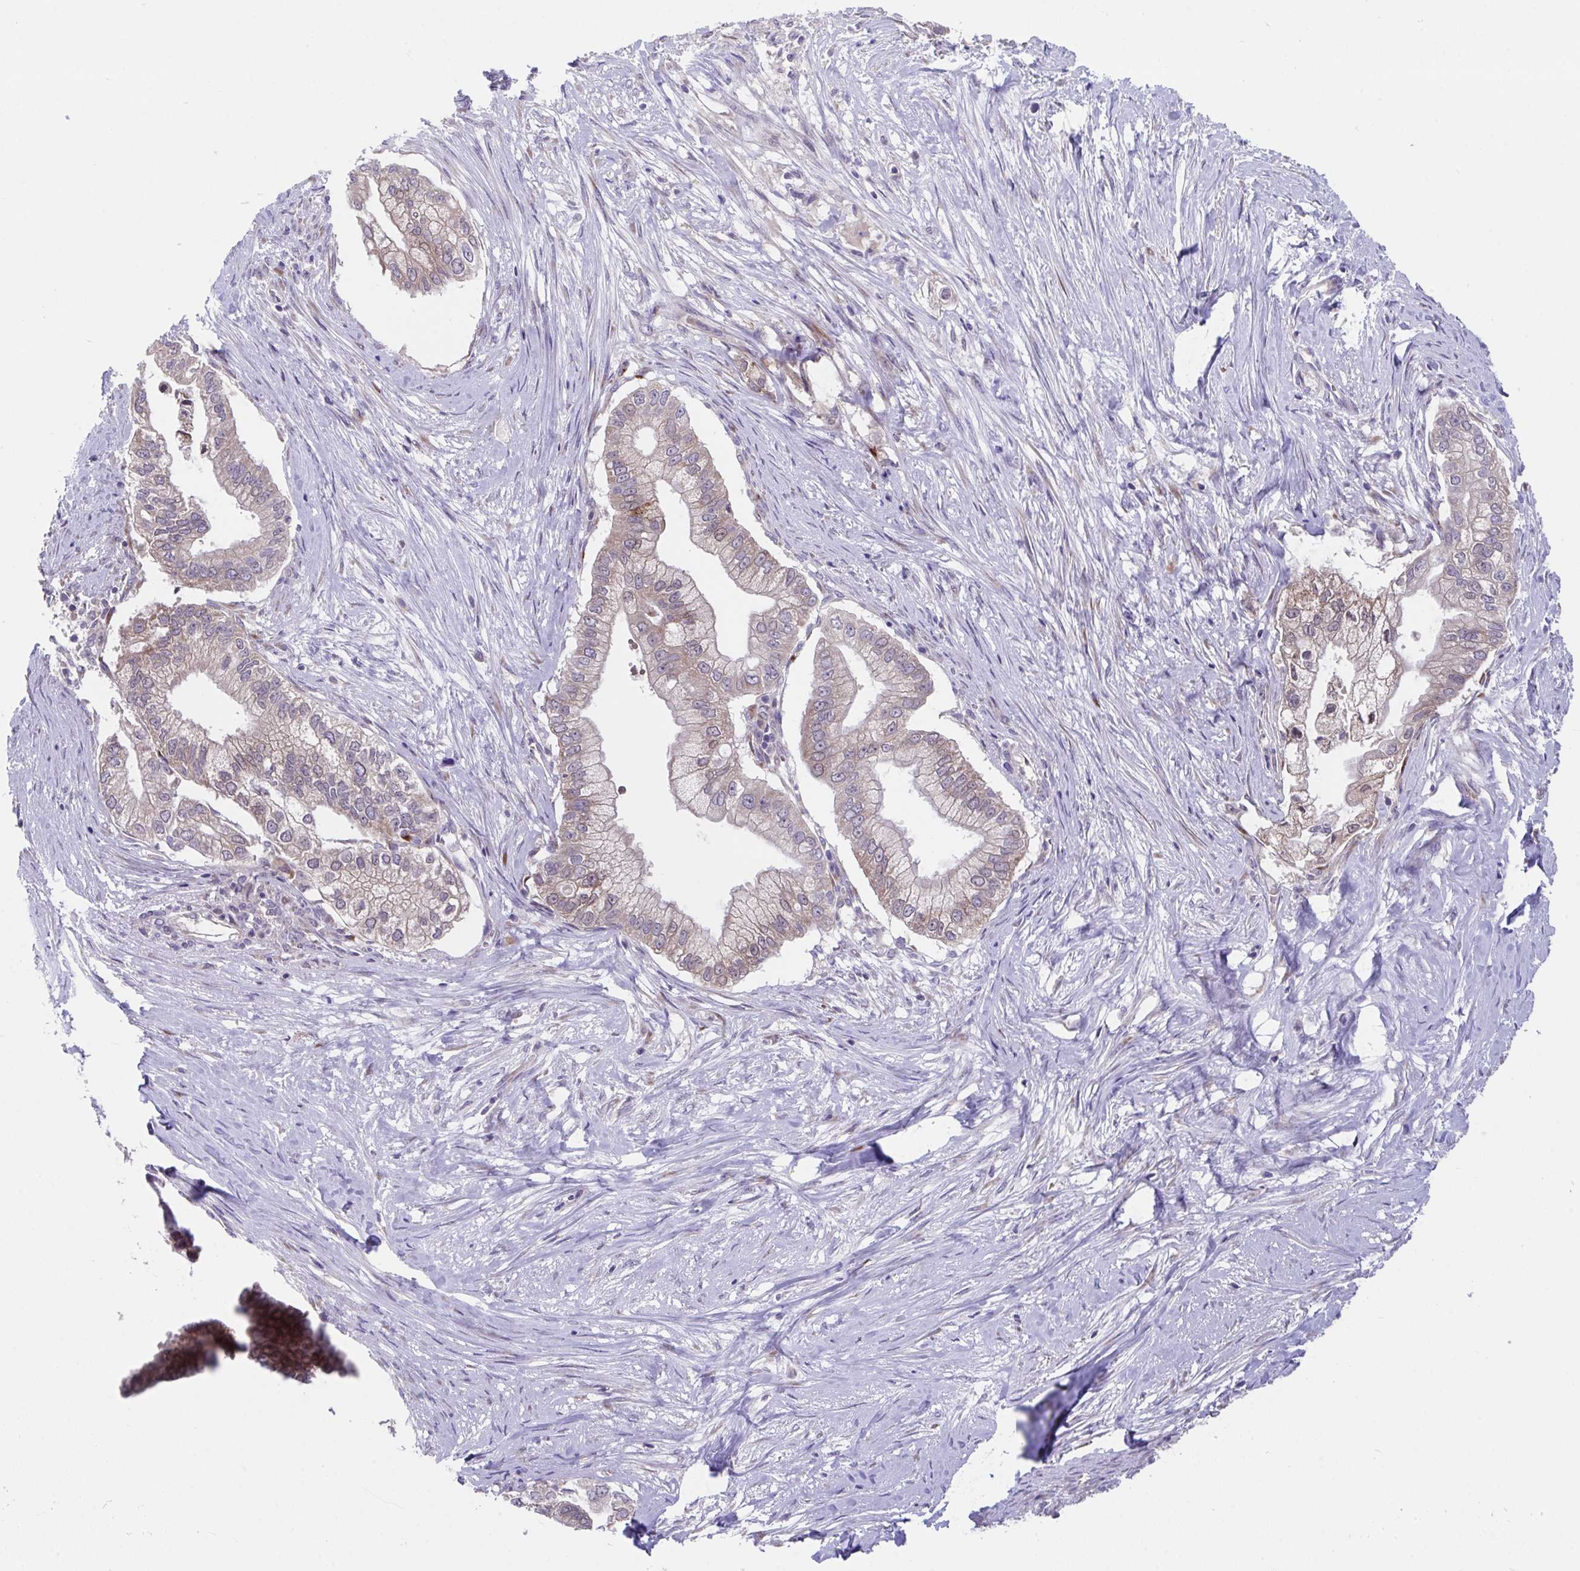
{"staining": {"intensity": "weak", "quantity": ">75%", "location": "cytoplasmic/membranous"}, "tissue": "pancreatic cancer", "cell_type": "Tumor cells", "image_type": "cancer", "snomed": [{"axis": "morphology", "description": "Adenocarcinoma, NOS"}, {"axis": "topography", "description": "Pancreas"}], "caption": "This is an image of IHC staining of pancreatic cancer, which shows weak expression in the cytoplasmic/membranous of tumor cells.", "gene": "SUSD4", "patient": {"sex": "male", "age": 70}}